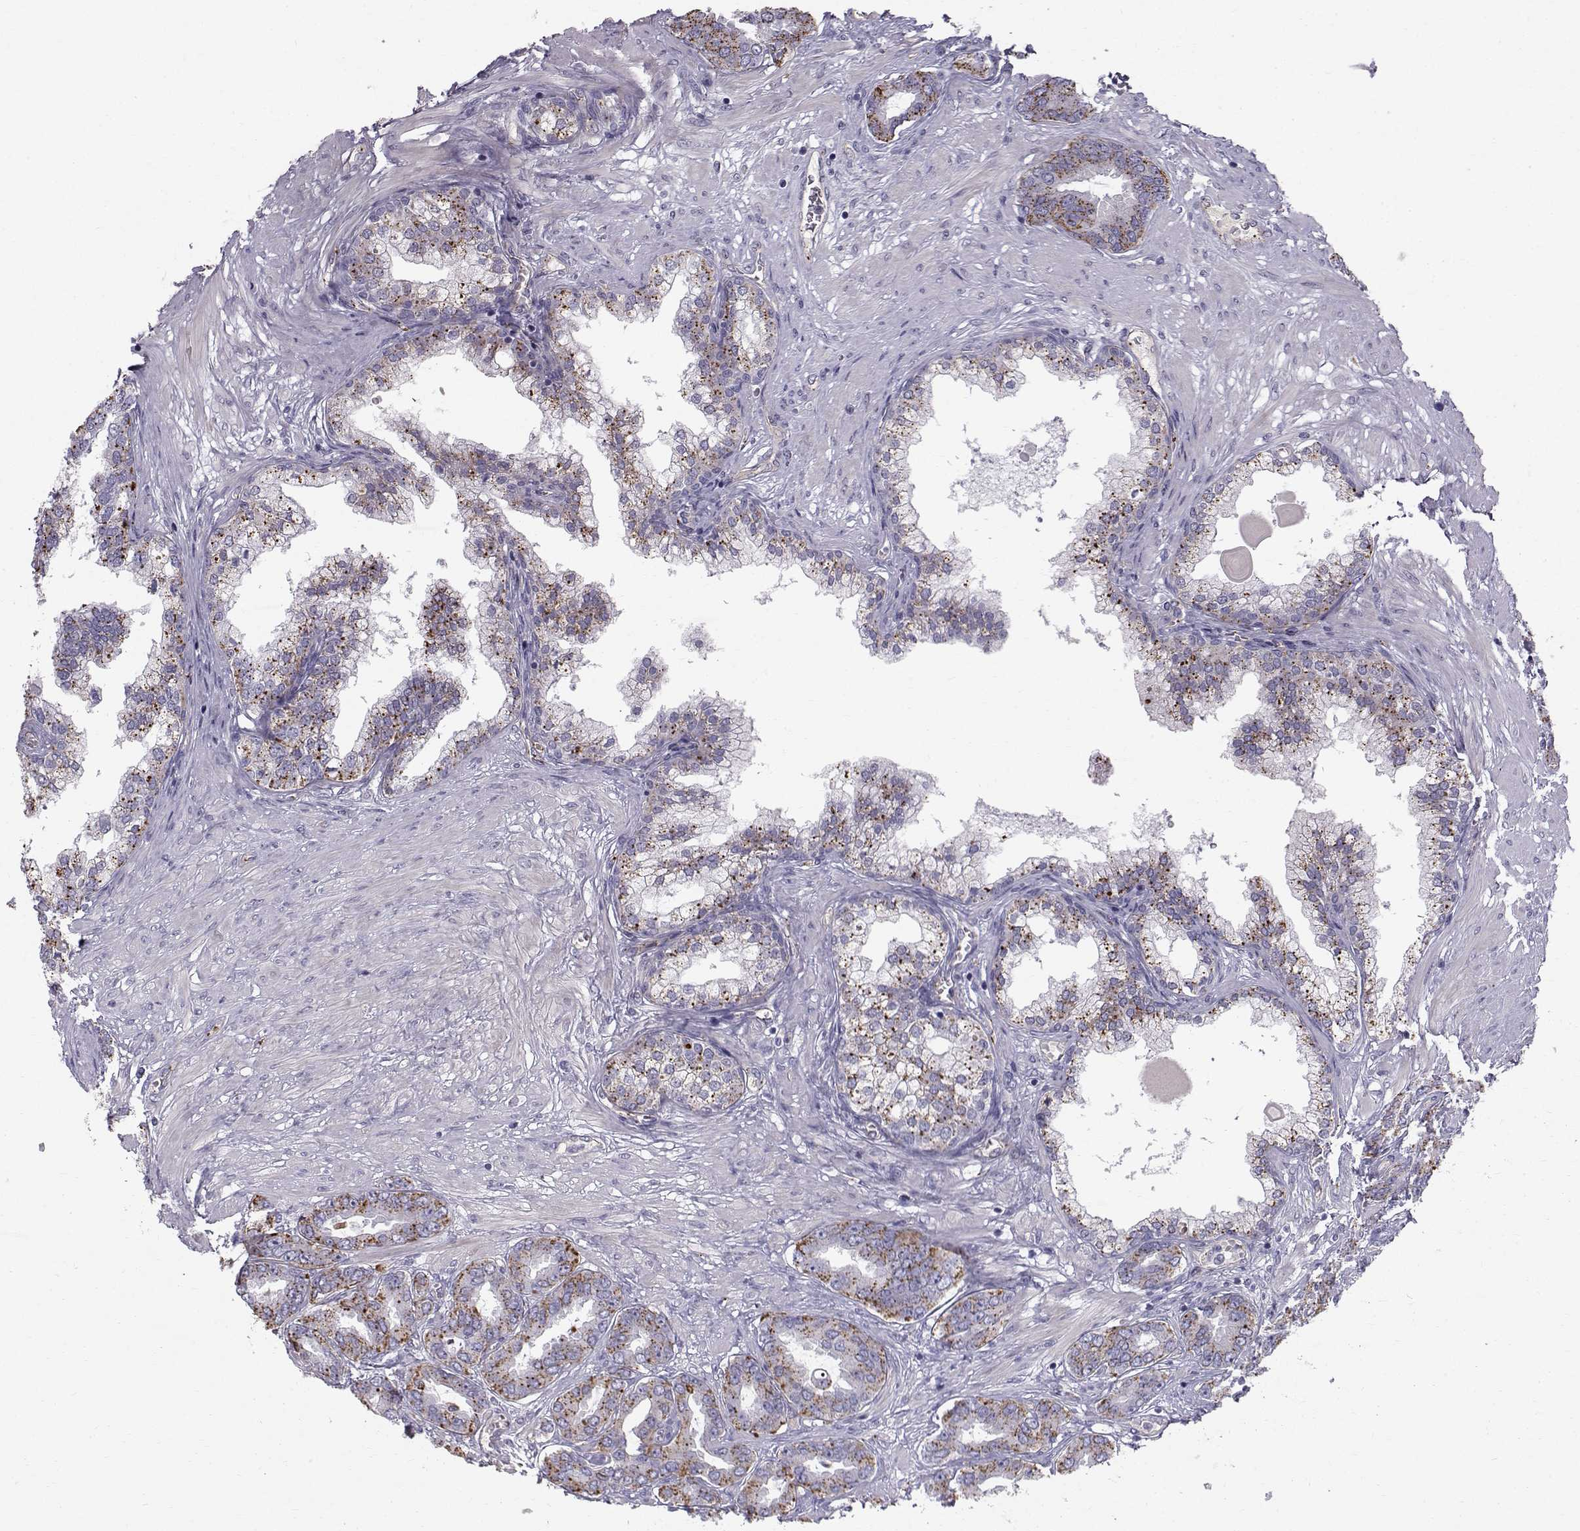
{"staining": {"intensity": "moderate", "quantity": "25%-75%", "location": "cytoplasmic/membranous"}, "tissue": "prostate cancer", "cell_type": "Tumor cells", "image_type": "cancer", "snomed": [{"axis": "morphology", "description": "Adenocarcinoma, NOS"}, {"axis": "topography", "description": "Prostate"}], "caption": "This micrograph shows immunohistochemistry (IHC) staining of human prostate cancer, with medium moderate cytoplasmic/membranous expression in approximately 25%-75% of tumor cells.", "gene": "CALCR", "patient": {"sex": "male", "age": 67}}